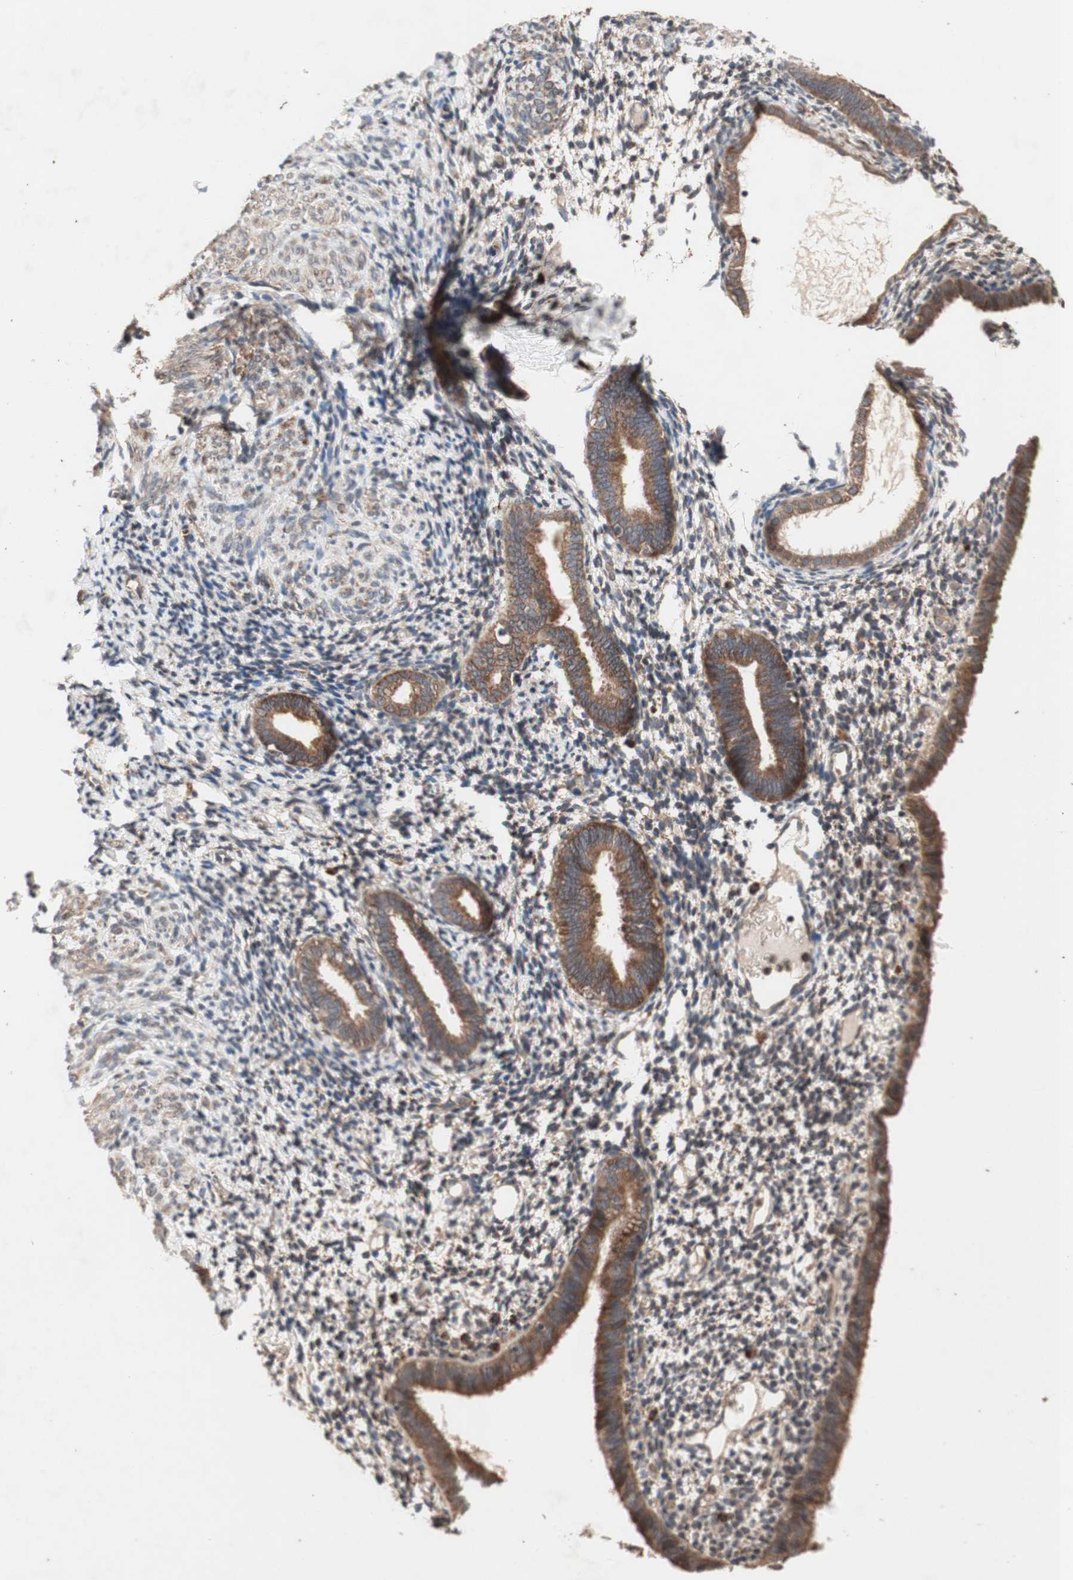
{"staining": {"intensity": "weak", "quantity": "25%-75%", "location": "cytoplasmic/membranous"}, "tissue": "endometrium", "cell_type": "Cells in endometrial stroma", "image_type": "normal", "snomed": [{"axis": "morphology", "description": "Normal tissue, NOS"}, {"axis": "topography", "description": "Endometrium"}], "caption": "Immunohistochemistry (DAB (3,3'-diaminobenzidine)) staining of unremarkable human endometrium shows weak cytoplasmic/membranous protein staining in approximately 25%-75% of cells in endometrial stroma.", "gene": "DDOST", "patient": {"sex": "female", "age": 61}}